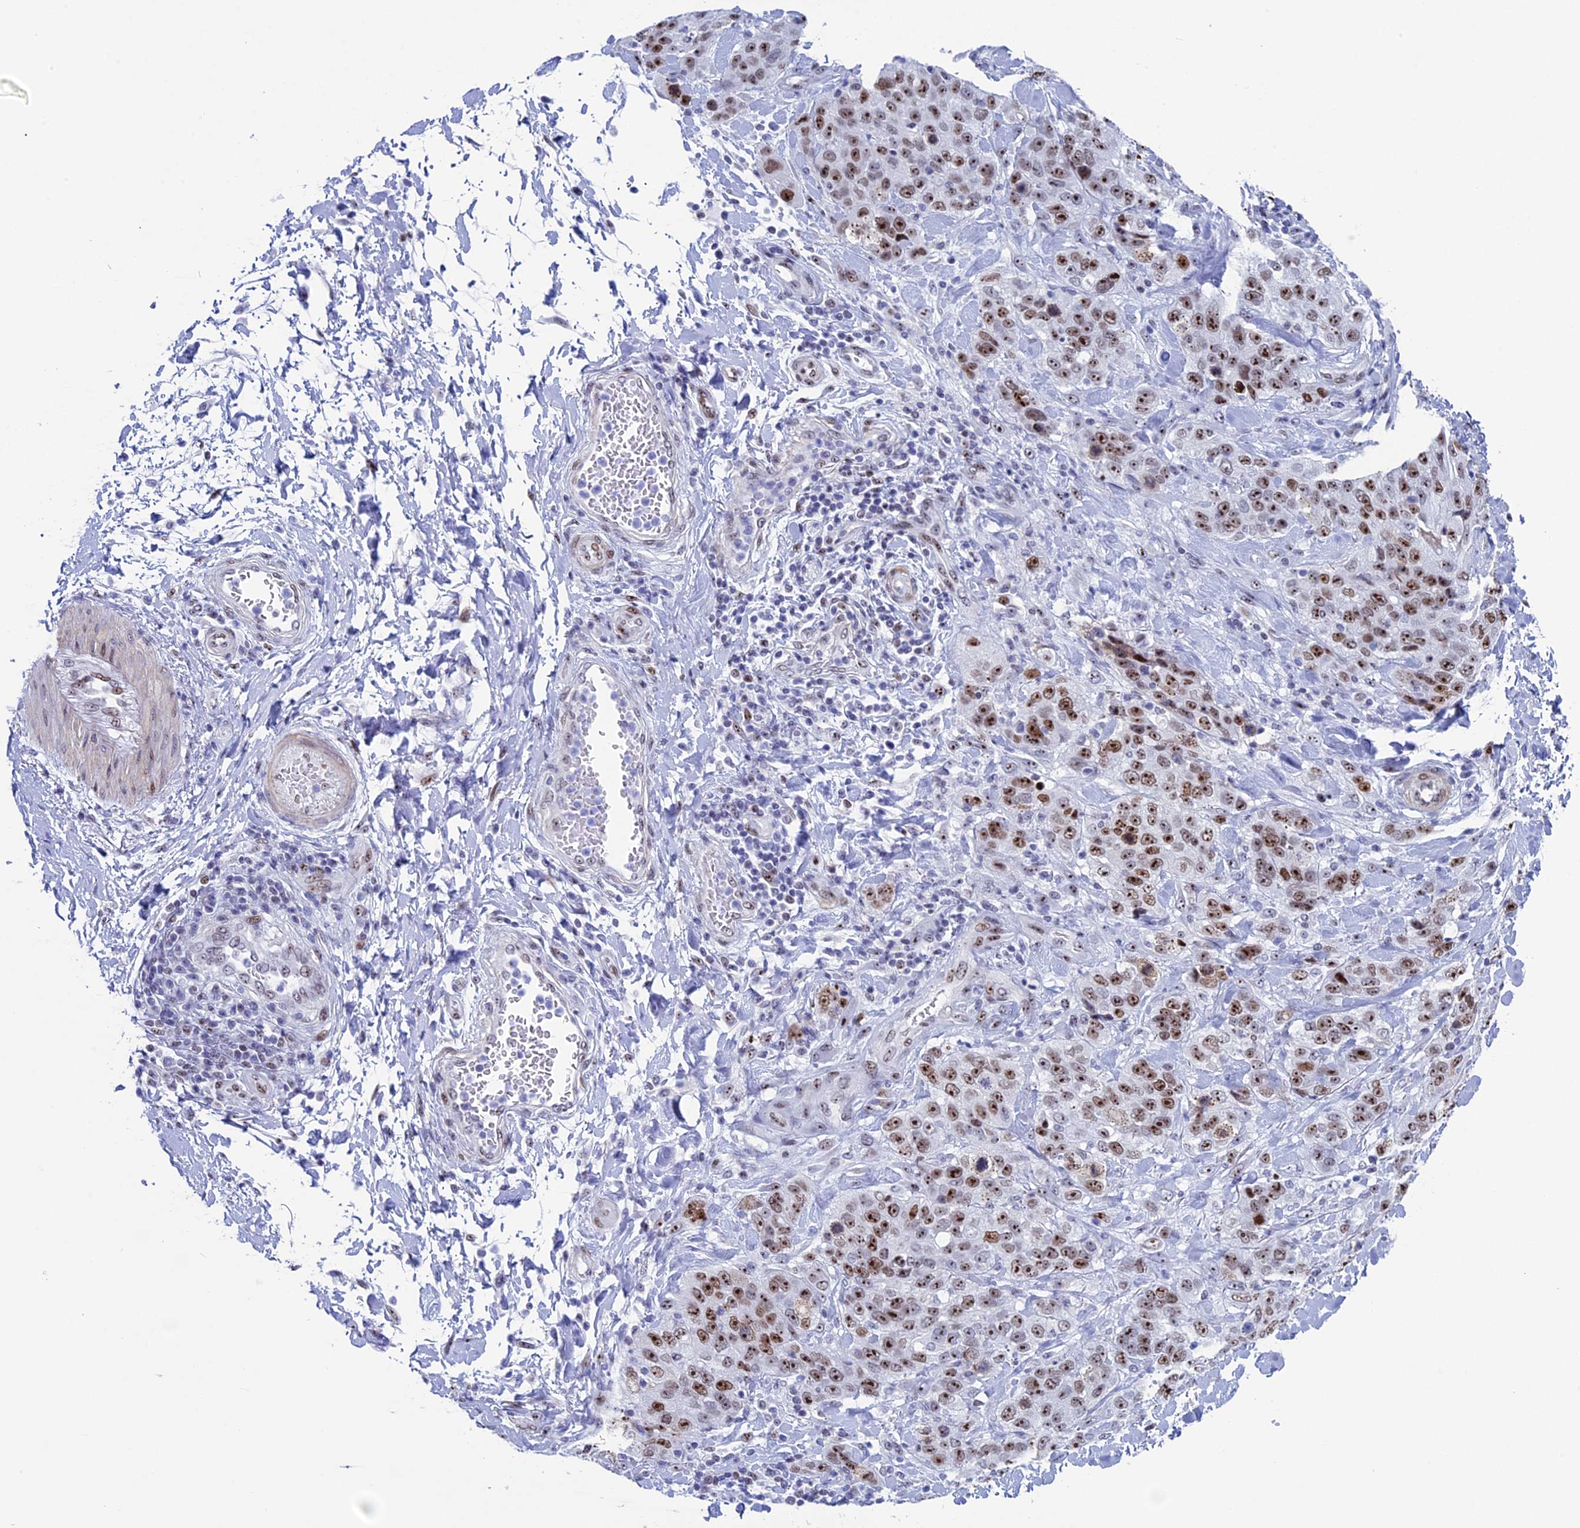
{"staining": {"intensity": "strong", "quantity": ">75%", "location": "nuclear"}, "tissue": "stomach cancer", "cell_type": "Tumor cells", "image_type": "cancer", "snomed": [{"axis": "morphology", "description": "Adenocarcinoma, NOS"}, {"axis": "topography", "description": "Stomach"}], "caption": "The photomicrograph displays staining of stomach cancer (adenocarcinoma), revealing strong nuclear protein positivity (brown color) within tumor cells.", "gene": "CCDC86", "patient": {"sex": "male", "age": 48}}